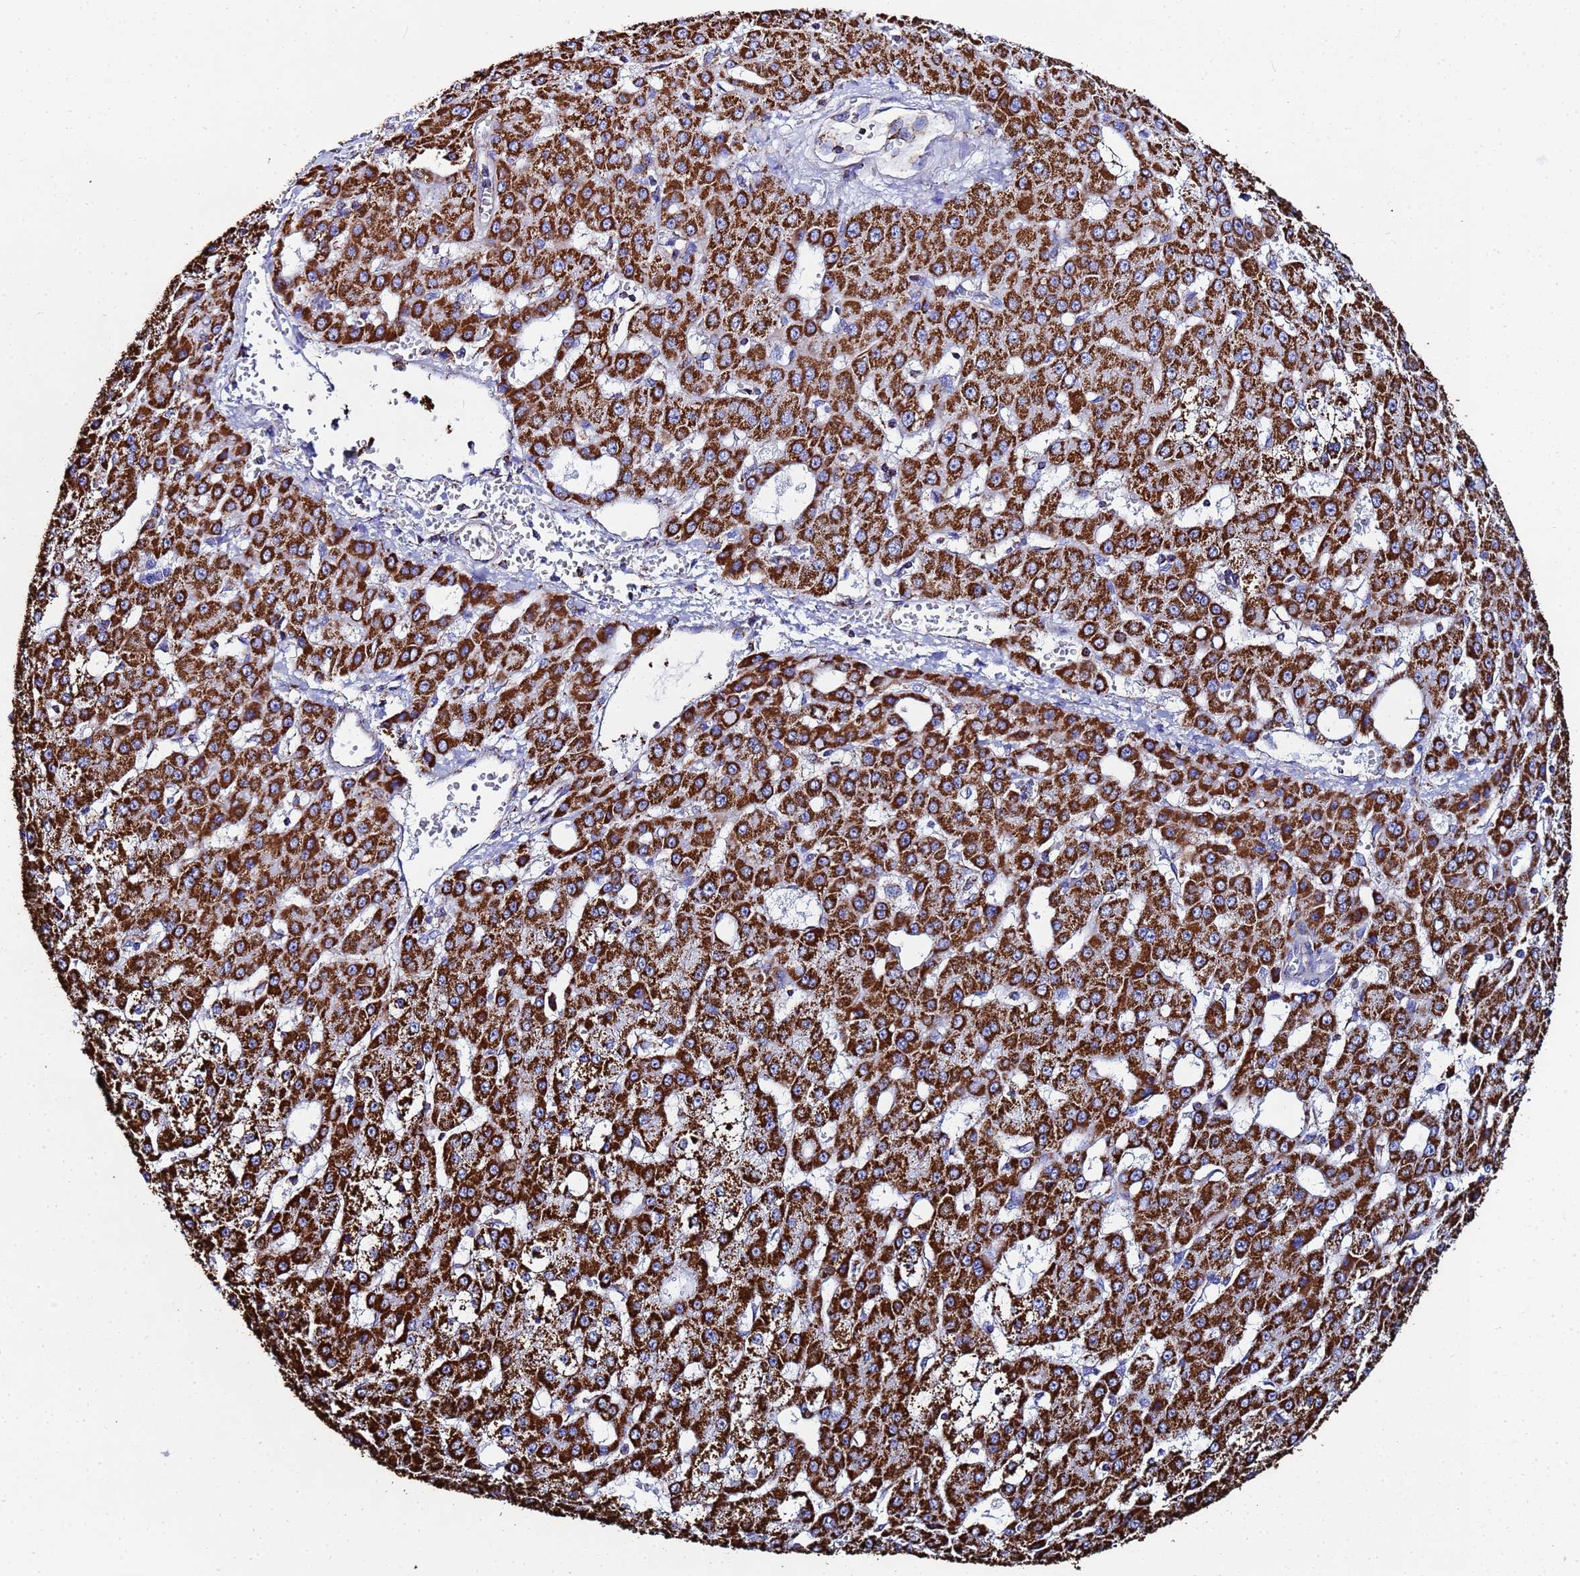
{"staining": {"intensity": "strong", "quantity": ">75%", "location": "cytoplasmic/membranous"}, "tissue": "liver cancer", "cell_type": "Tumor cells", "image_type": "cancer", "snomed": [{"axis": "morphology", "description": "Carcinoma, Hepatocellular, NOS"}, {"axis": "topography", "description": "Liver"}], "caption": "A photomicrograph of liver cancer (hepatocellular carcinoma) stained for a protein displays strong cytoplasmic/membranous brown staining in tumor cells.", "gene": "GLUD1", "patient": {"sex": "male", "age": 47}}